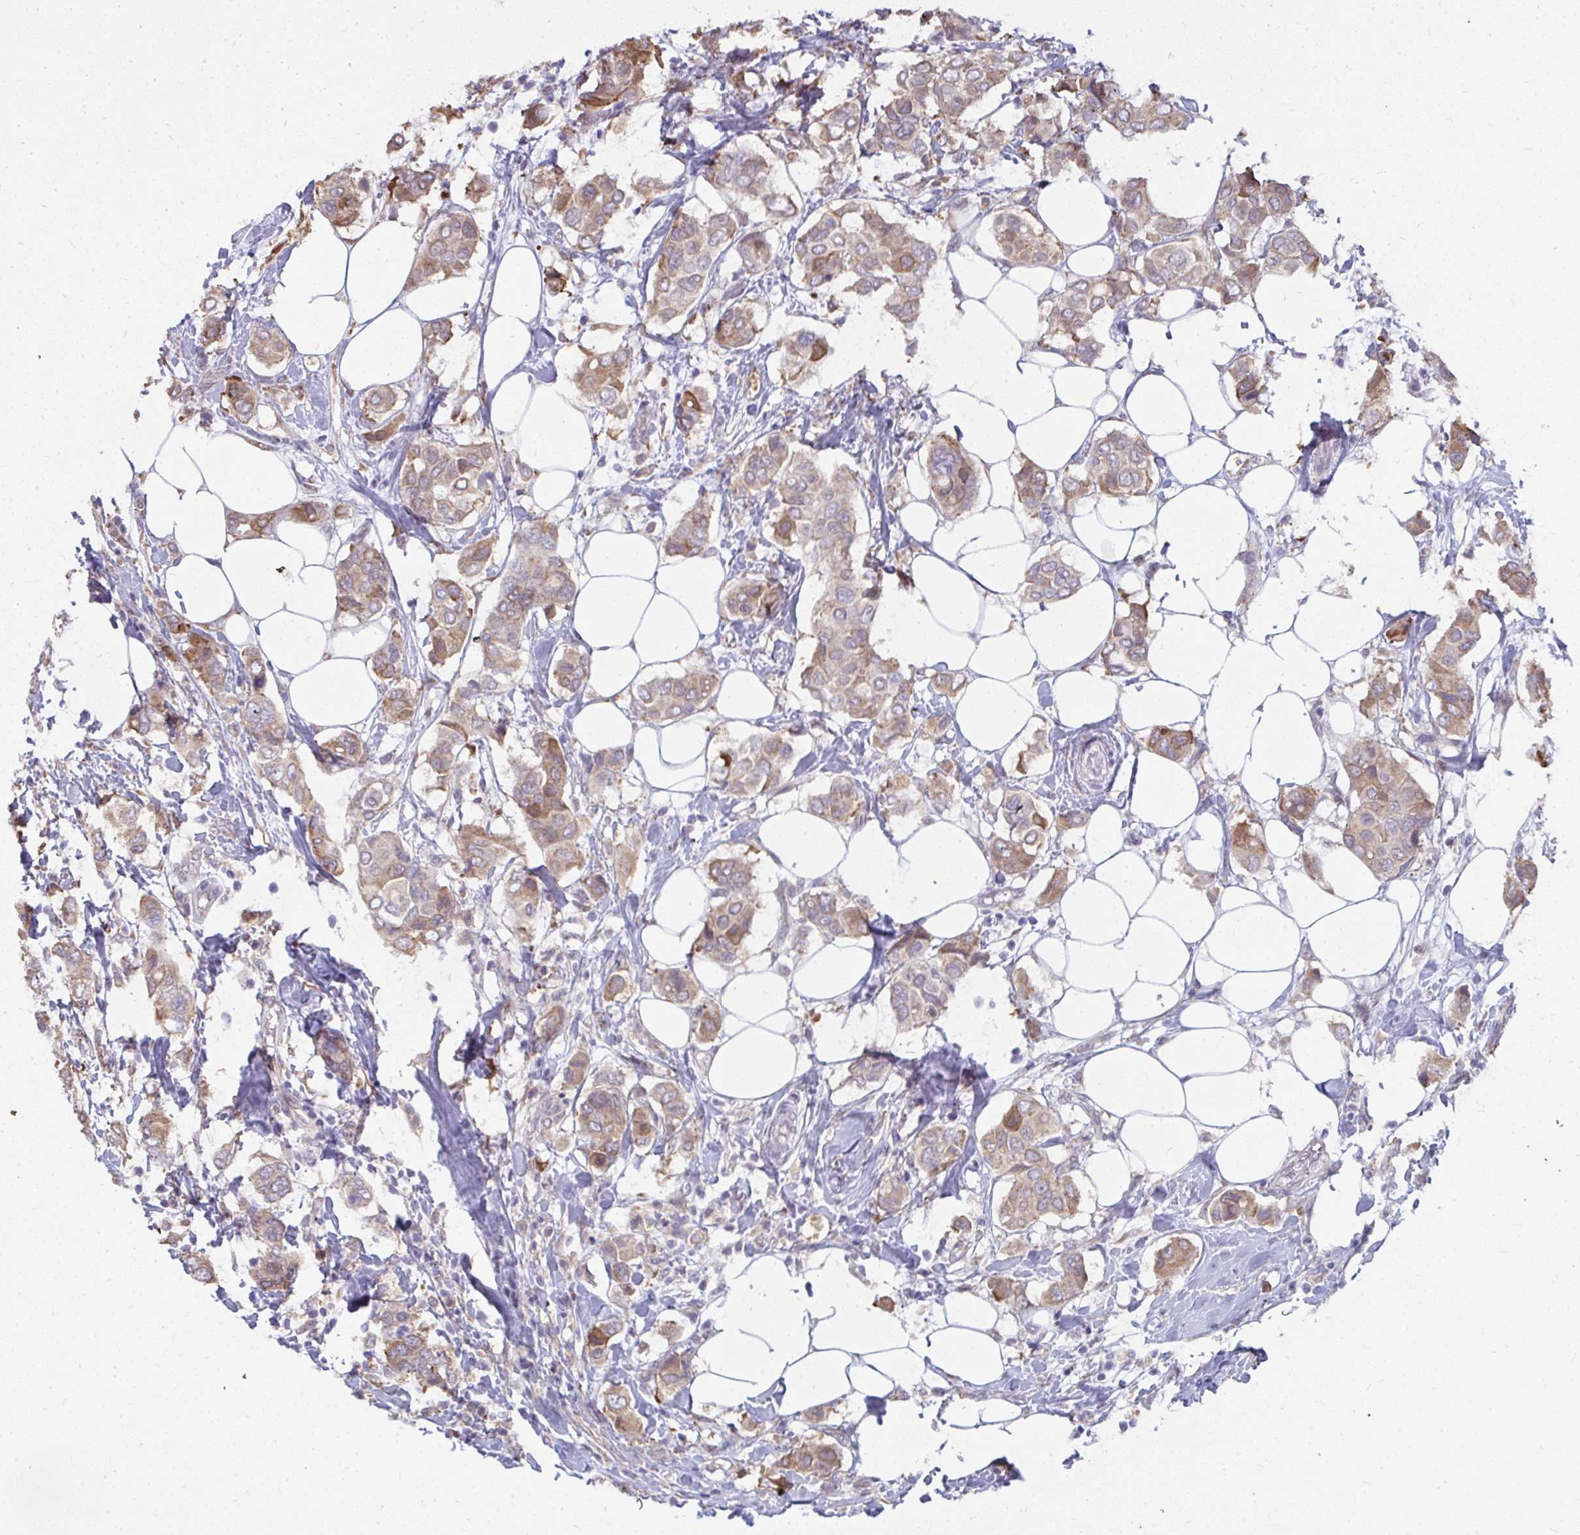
{"staining": {"intensity": "moderate", "quantity": ">75%", "location": "cytoplasmic/membranous"}, "tissue": "breast cancer", "cell_type": "Tumor cells", "image_type": "cancer", "snomed": [{"axis": "morphology", "description": "Lobular carcinoma"}, {"axis": "topography", "description": "Breast"}], "caption": "Immunohistochemistry (IHC) micrograph of lobular carcinoma (breast) stained for a protein (brown), which reveals medium levels of moderate cytoplasmic/membranous staining in approximately >75% of tumor cells.", "gene": "NMNAT1", "patient": {"sex": "female", "age": 51}}